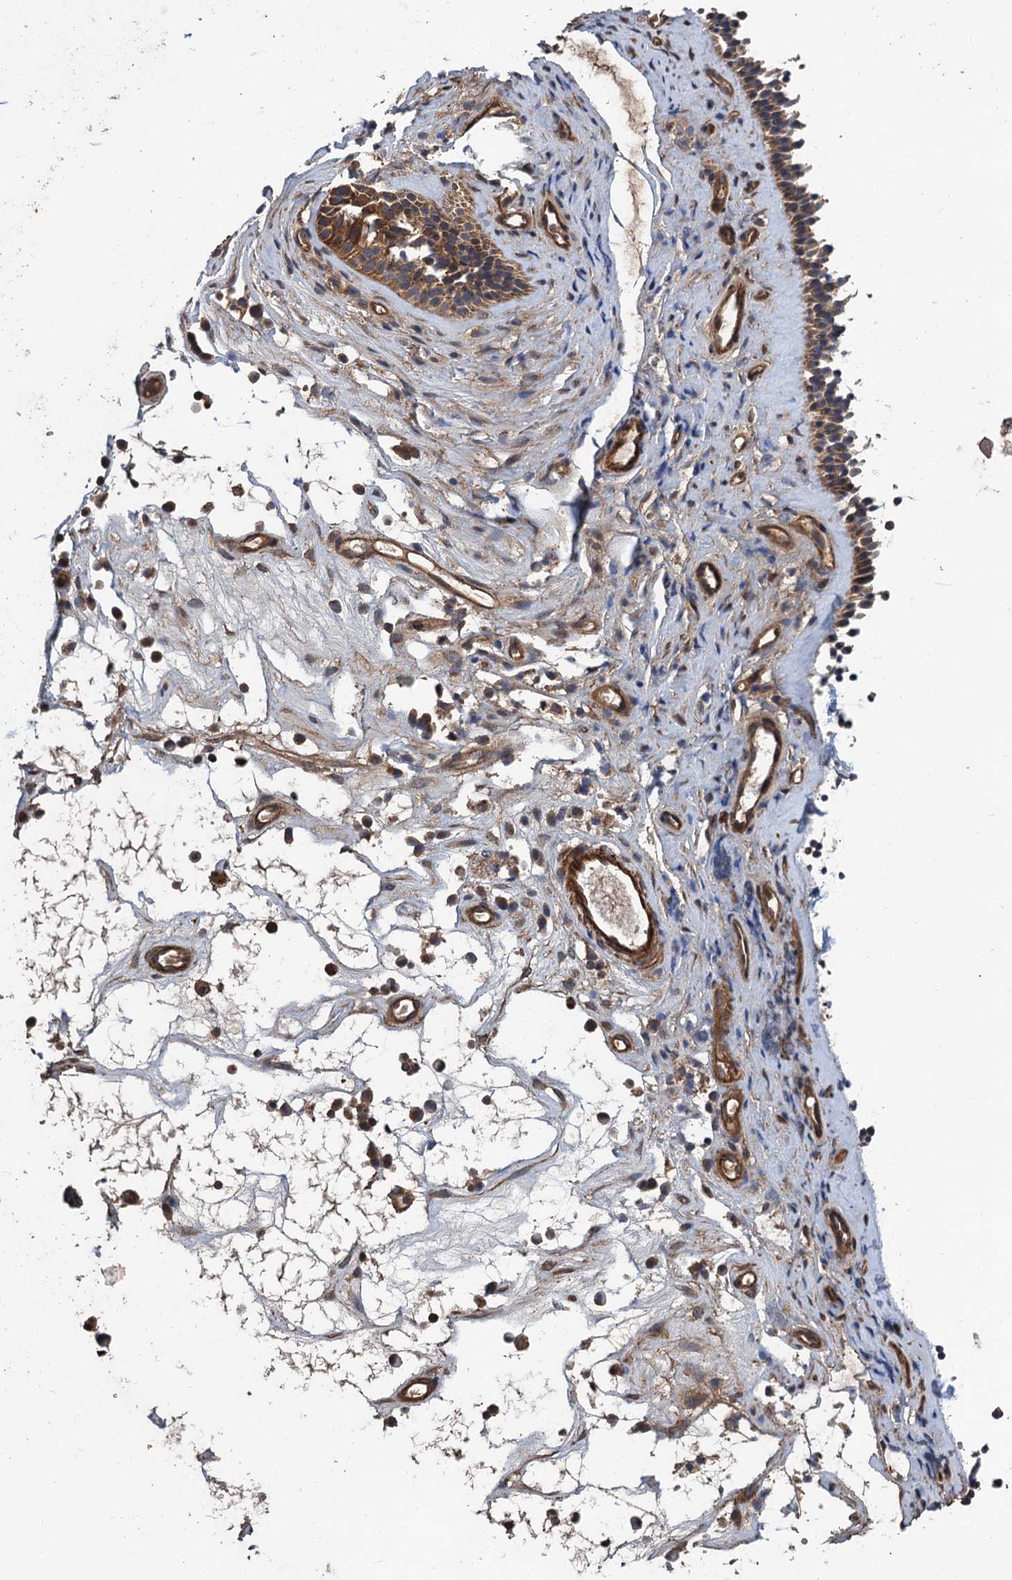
{"staining": {"intensity": "moderate", "quantity": ">75%", "location": "cytoplasmic/membranous"}, "tissue": "nasopharynx", "cell_type": "Respiratory epithelial cells", "image_type": "normal", "snomed": [{"axis": "morphology", "description": "Normal tissue, NOS"}, {"axis": "morphology", "description": "Inflammation, NOS"}, {"axis": "morphology", "description": "Malignant melanoma, Metastatic site"}, {"axis": "topography", "description": "Nasopharynx"}], "caption": "IHC micrograph of benign human nasopharynx stained for a protein (brown), which displays medium levels of moderate cytoplasmic/membranous positivity in approximately >75% of respiratory epithelial cells.", "gene": "PPP4R1", "patient": {"sex": "male", "age": 70}}